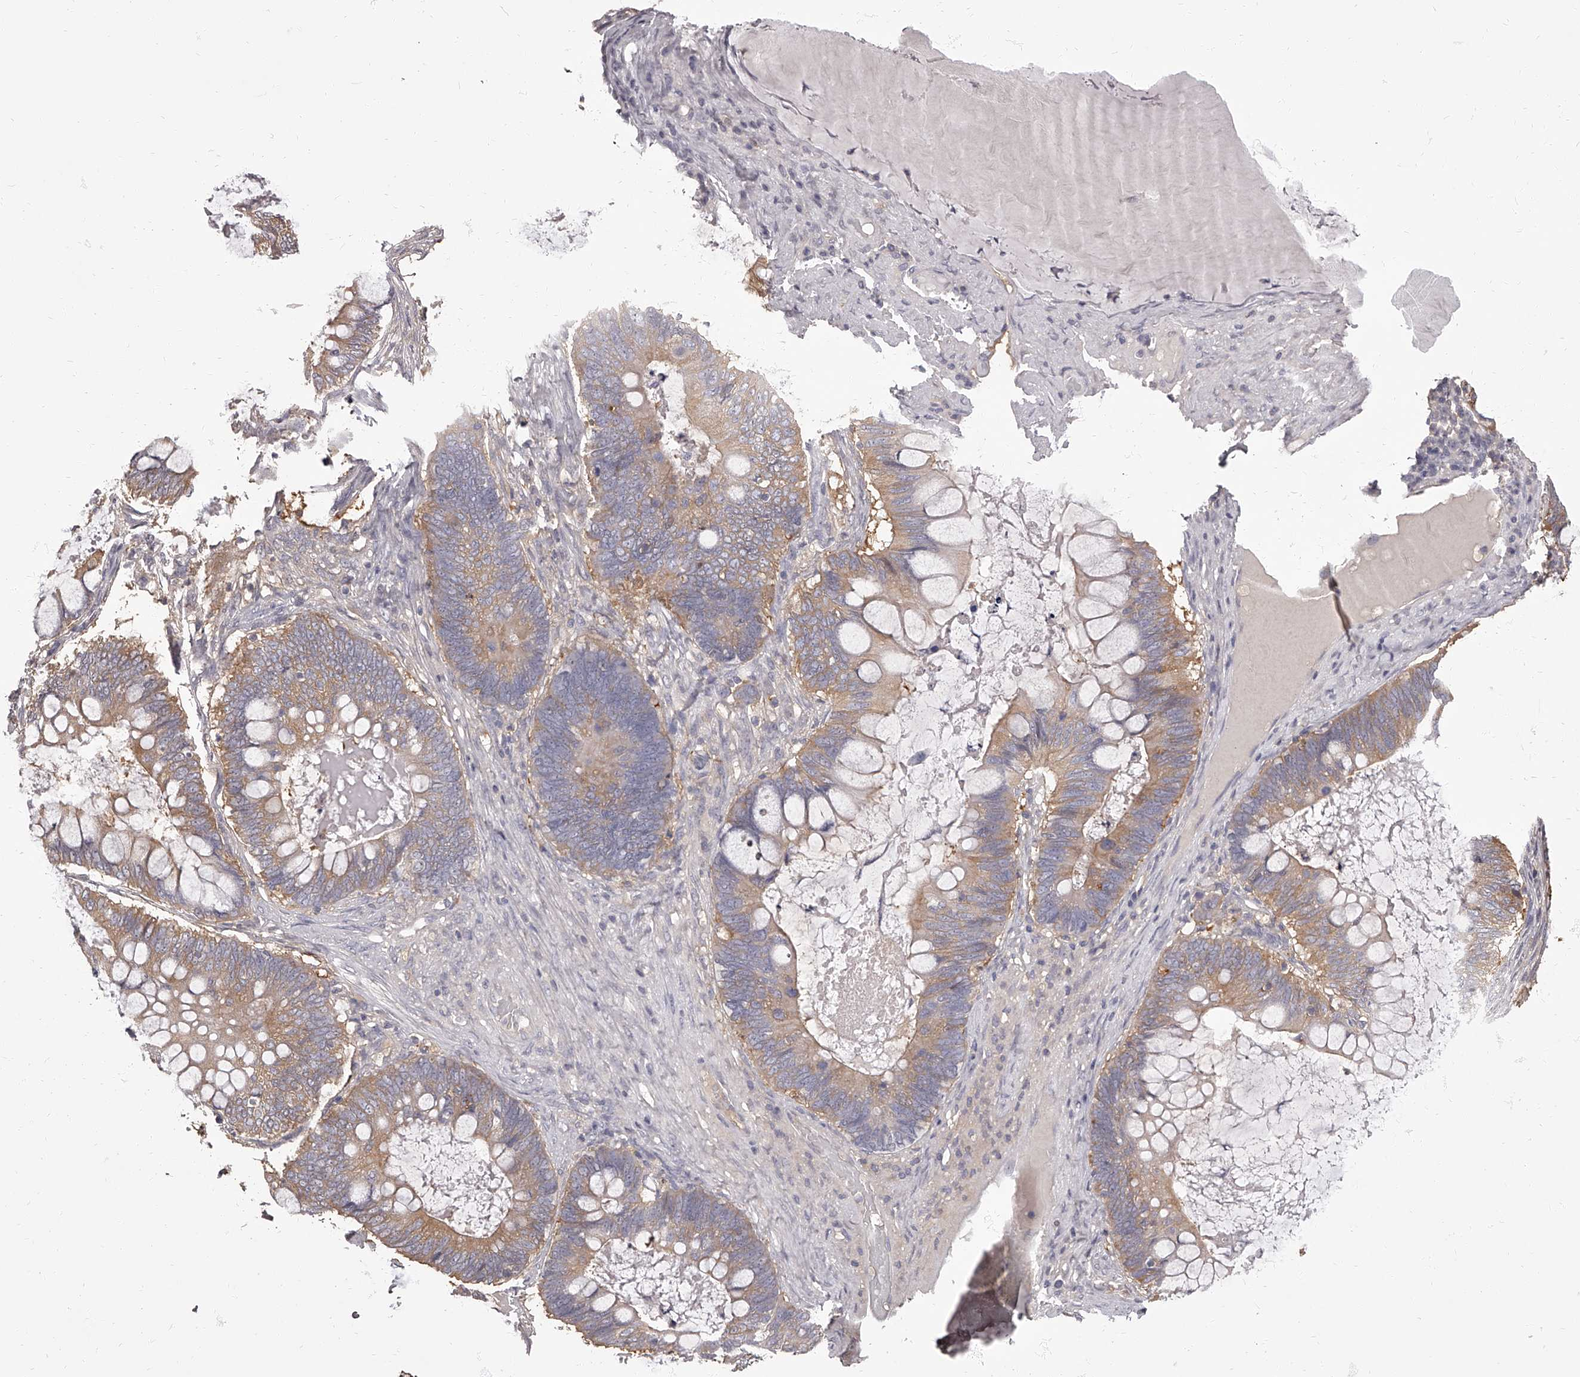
{"staining": {"intensity": "weak", "quantity": "25%-75%", "location": "cytoplasmic/membranous"}, "tissue": "ovarian cancer", "cell_type": "Tumor cells", "image_type": "cancer", "snomed": [{"axis": "morphology", "description": "Cystadenocarcinoma, mucinous, NOS"}, {"axis": "topography", "description": "Ovary"}], "caption": "Approximately 25%-75% of tumor cells in ovarian mucinous cystadenocarcinoma display weak cytoplasmic/membranous protein expression as visualized by brown immunohistochemical staining.", "gene": "APEH", "patient": {"sex": "female", "age": 61}}